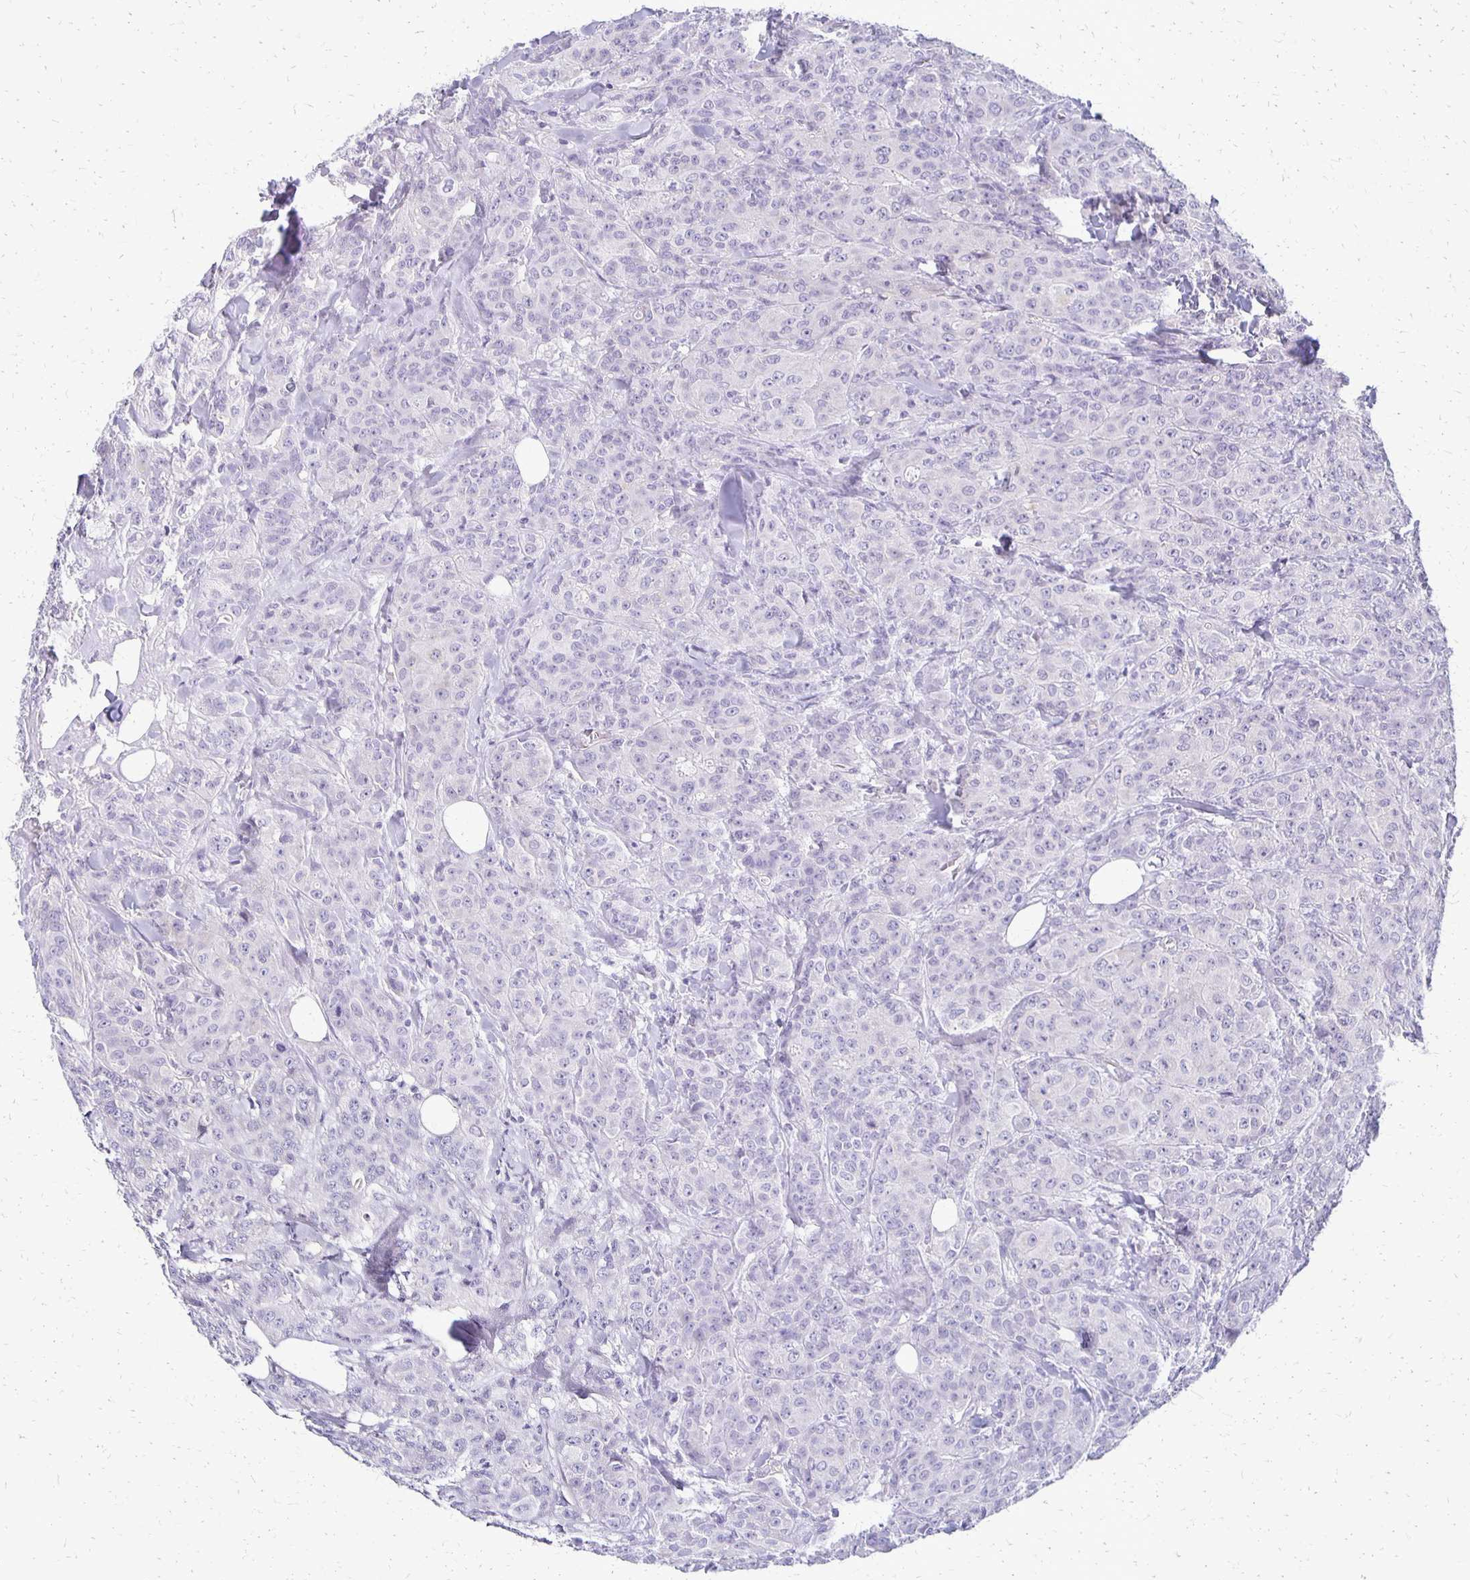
{"staining": {"intensity": "negative", "quantity": "none", "location": "none"}, "tissue": "breast cancer", "cell_type": "Tumor cells", "image_type": "cancer", "snomed": [{"axis": "morphology", "description": "Normal tissue, NOS"}, {"axis": "morphology", "description": "Duct carcinoma"}, {"axis": "topography", "description": "Breast"}], "caption": "IHC micrograph of neoplastic tissue: breast infiltrating ductal carcinoma stained with DAB (3,3'-diaminobenzidine) displays no significant protein positivity in tumor cells. (Brightfield microscopy of DAB immunohistochemistry (IHC) at high magnification).", "gene": "RHOC", "patient": {"sex": "female", "age": 43}}